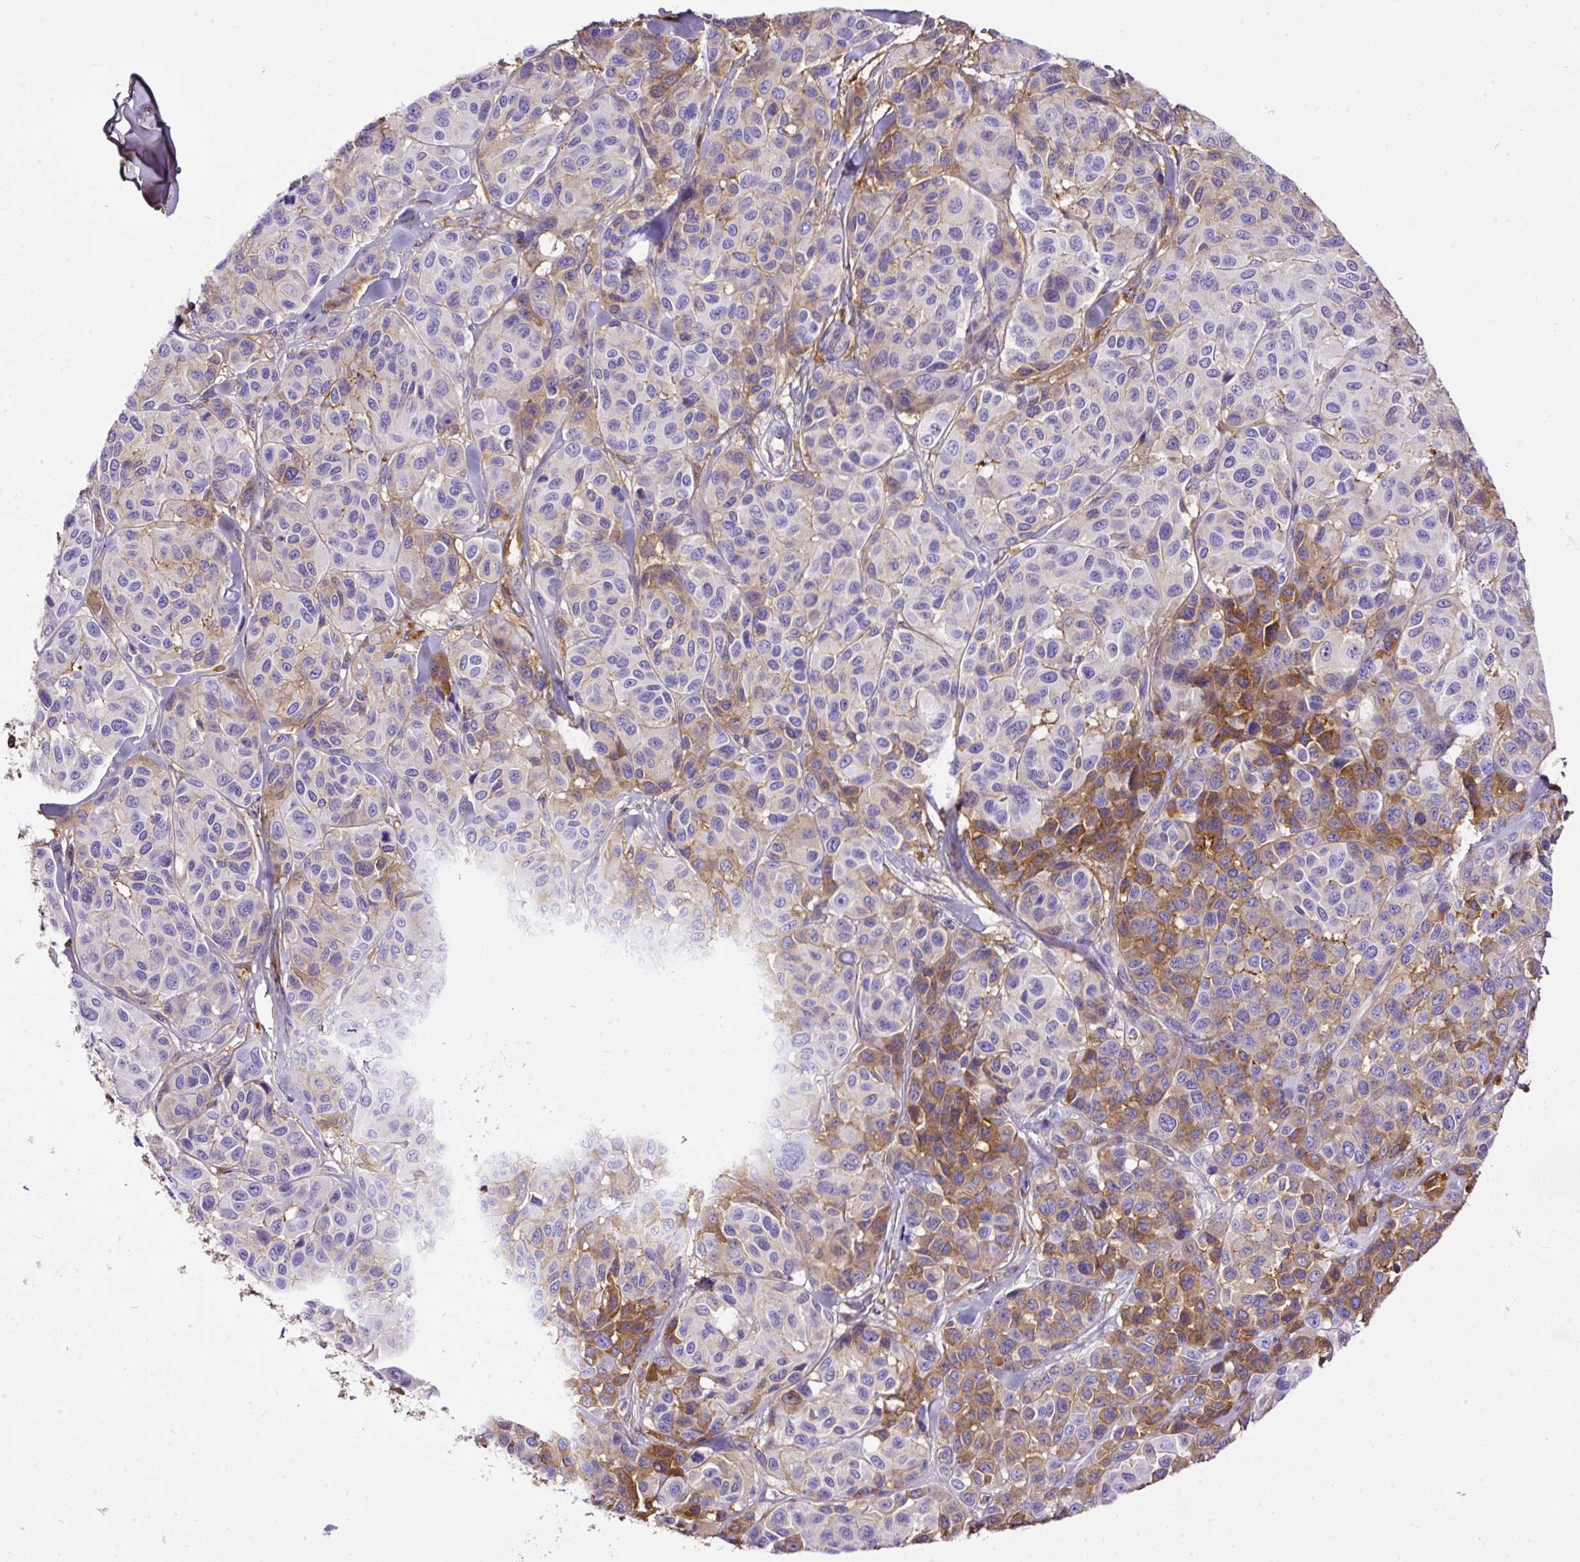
{"staining": {"intensity": "moderate", "quantity": "25%-75%", "location": "cytoplasmic/membranous"}, "tissue": "melanoma", "cell_type": "Tumor cells", "image_type": "cancer", "snomed": [{"axis": "morphology", "description": "Malignant melanoma, NOS"}, {"axis": "topography", "description": "Skin"}], "caption": "This micrograph shows immunohistochemistry staining of human malignant melanoma, with medium moderate cytoplasmic/membranous expression in approximately 25%-75% of tumor cells.", "gene": "CLEC3B", "patient": {"sex": "female", "age": 66}}